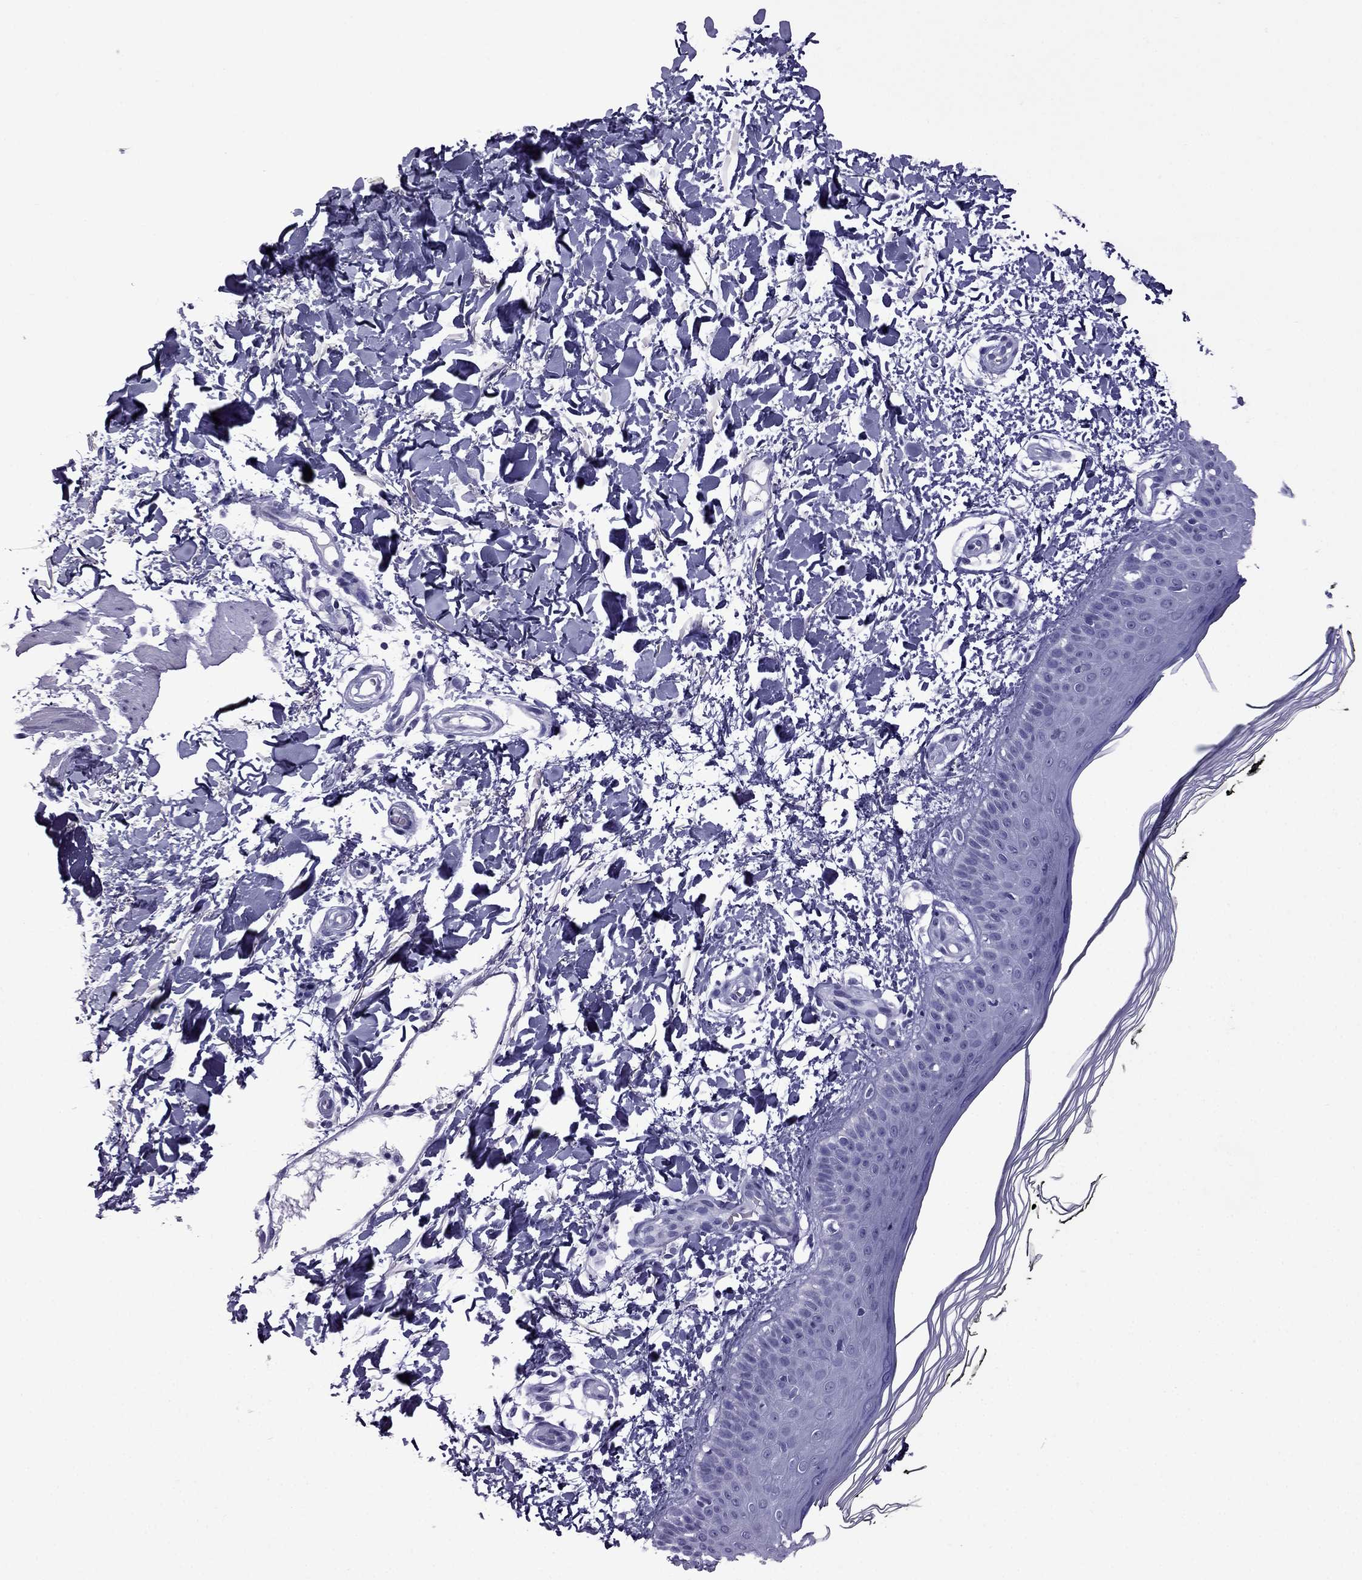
{"staining": {"intensity": "negative", "quantity": "none", "location": "none"}, "tissue": "skin", "cell_type": "Fibroblasts", "image_type": "normal", "snomed": [{"axis": "morphology", "description": "Normal tissue, NOS"}, {"axis": "topography", "description": "Skin"}], "caption": "High power microscopy image of an IHC micrograph of benign skin, revealing no significant expression in fibroblasts.", "gene": "TFF3", "patient": {"sex": "female", "age": 62}}